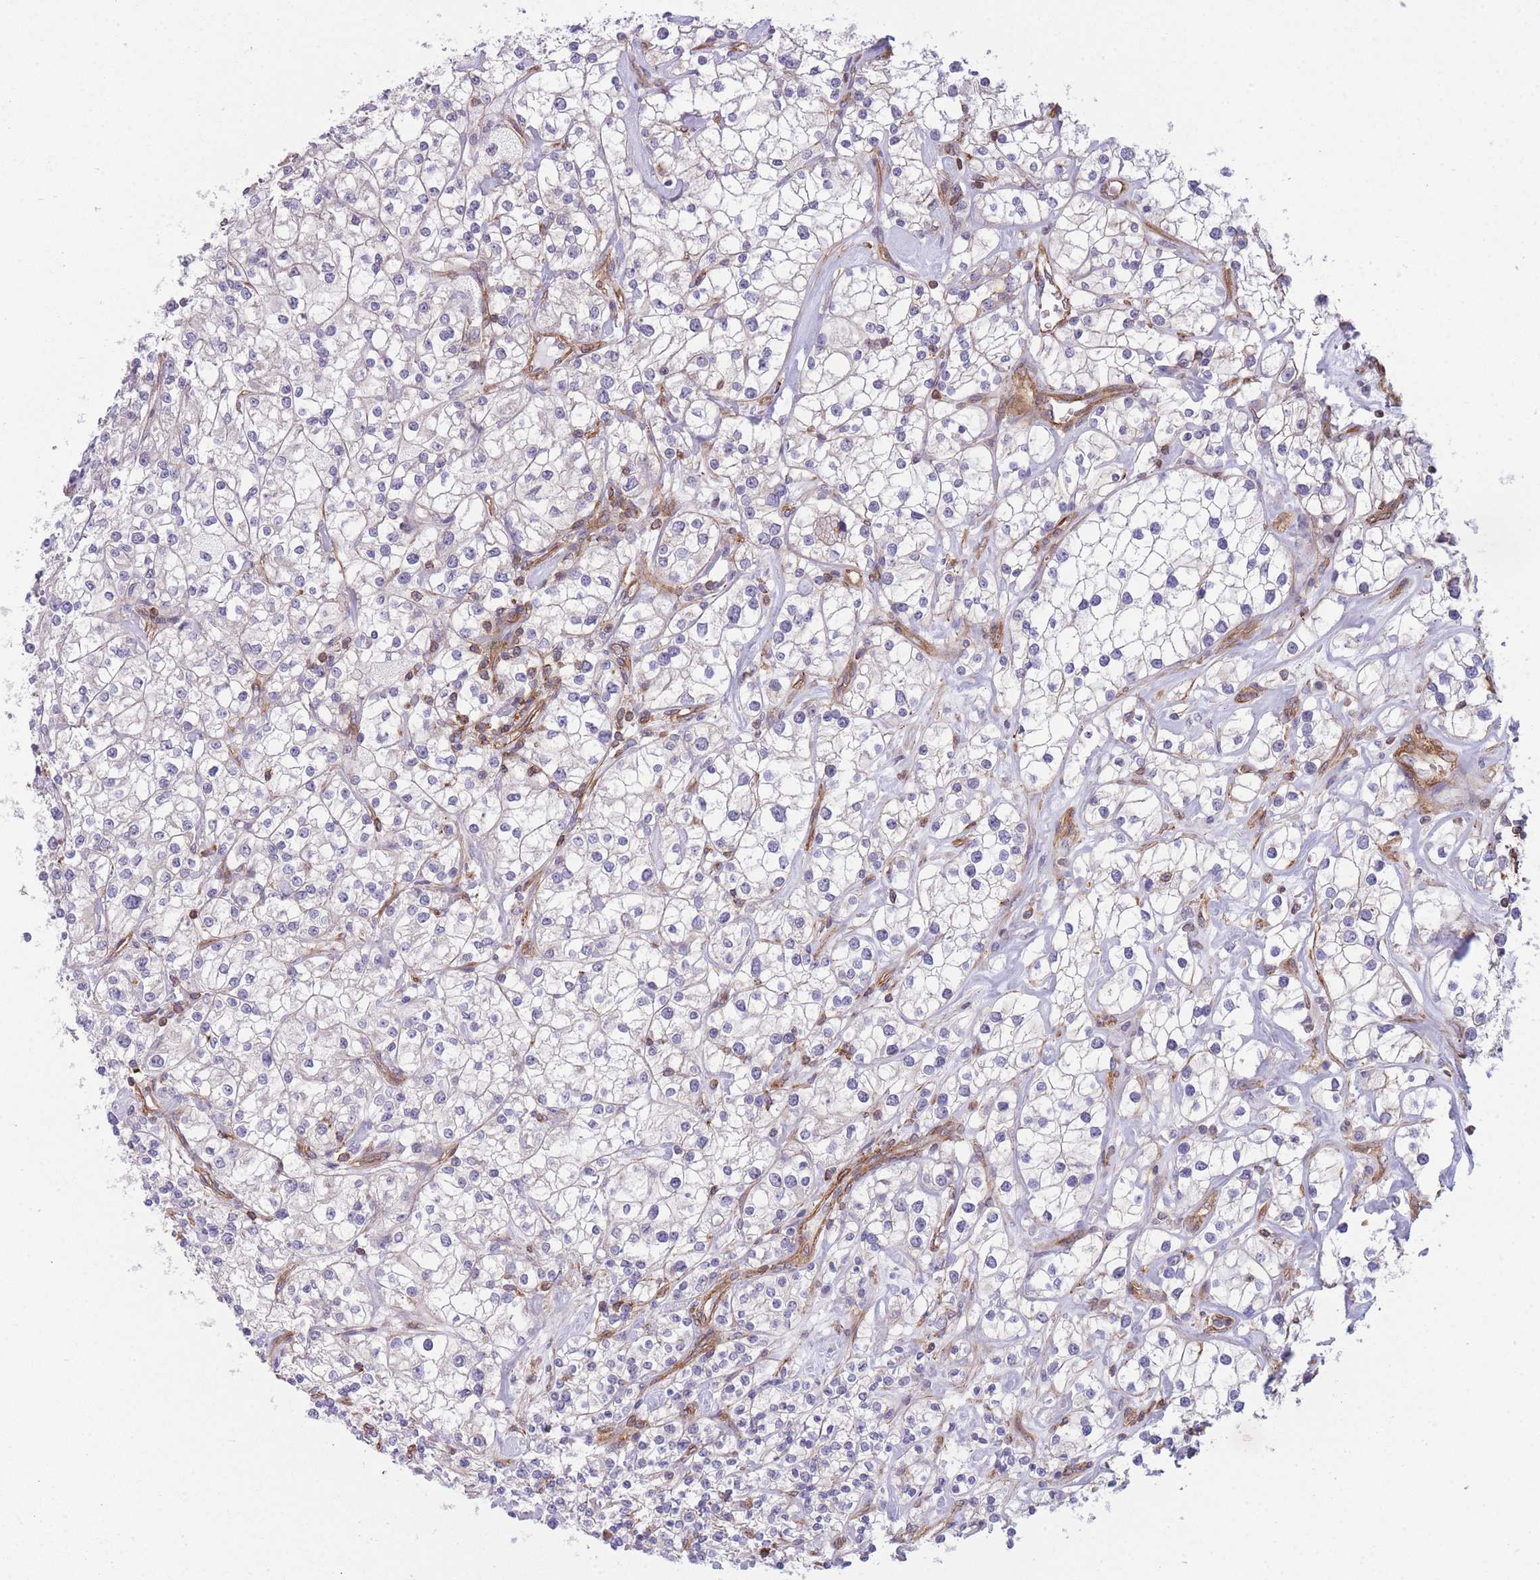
{"staining": {"intensity": "negative", "quantity": "none", "location": "none"}, "tissue": "renal cancer", "cell_type": "Tumor cells", "image_type": "cancer", "snomed": [{"axis": "morphology", "description": "Adenocarcinoma, NOS"}, {"axis": "topography", "description": "Kidney"}], "caption": "DAB (3,3'-diaminobenzidine) immunohistochemical staining of adenocarcinoma (renal) displays no significant staining in tumor cells.", "gene": "CDC25B", "patient": {"sex": "male", "age": 77}}